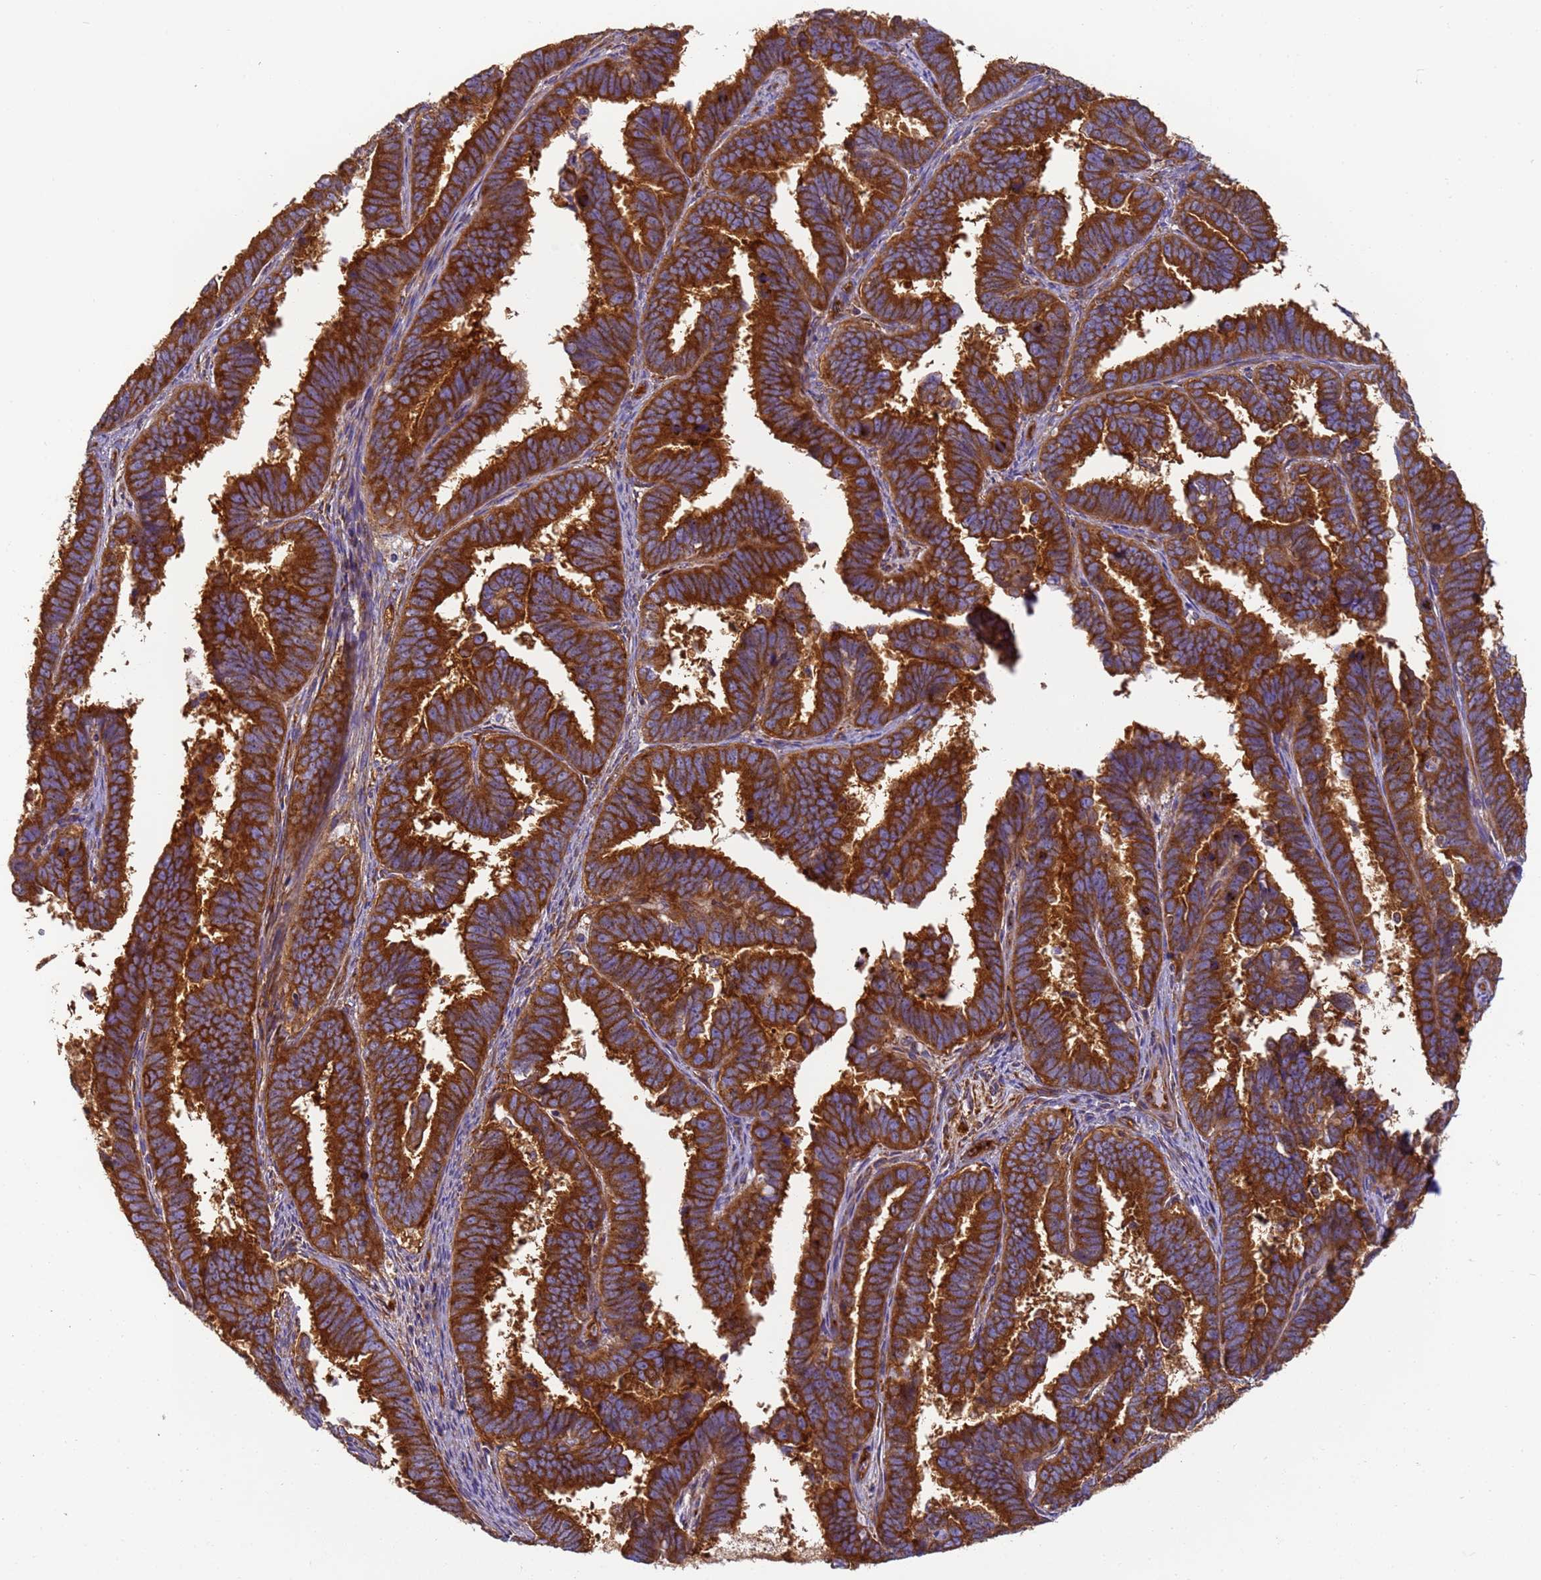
{"staining": {"intensity": "strong", "quantity": ">75%", "location": "cytoplasmic/membranous"}, "tissue": "endometrial cancer", "cell_type": "Tumor cells", "image_type": "cancer", "snomed": [{"axis": "morphology", "description": "Adenocarcinoma, NOS"}, {"axis": "topography", "description": "Endometrium"}], "caption": "Immunohistochemistry (IHC) (DAB) staining of endometrial cancer (adenocarcinoma) displays strong cytoplasmic/membranous protein staining in about >75% of tumor cells.", "gene": "DYNC1I2", "patient": {"sex": "female", "age": 75}}